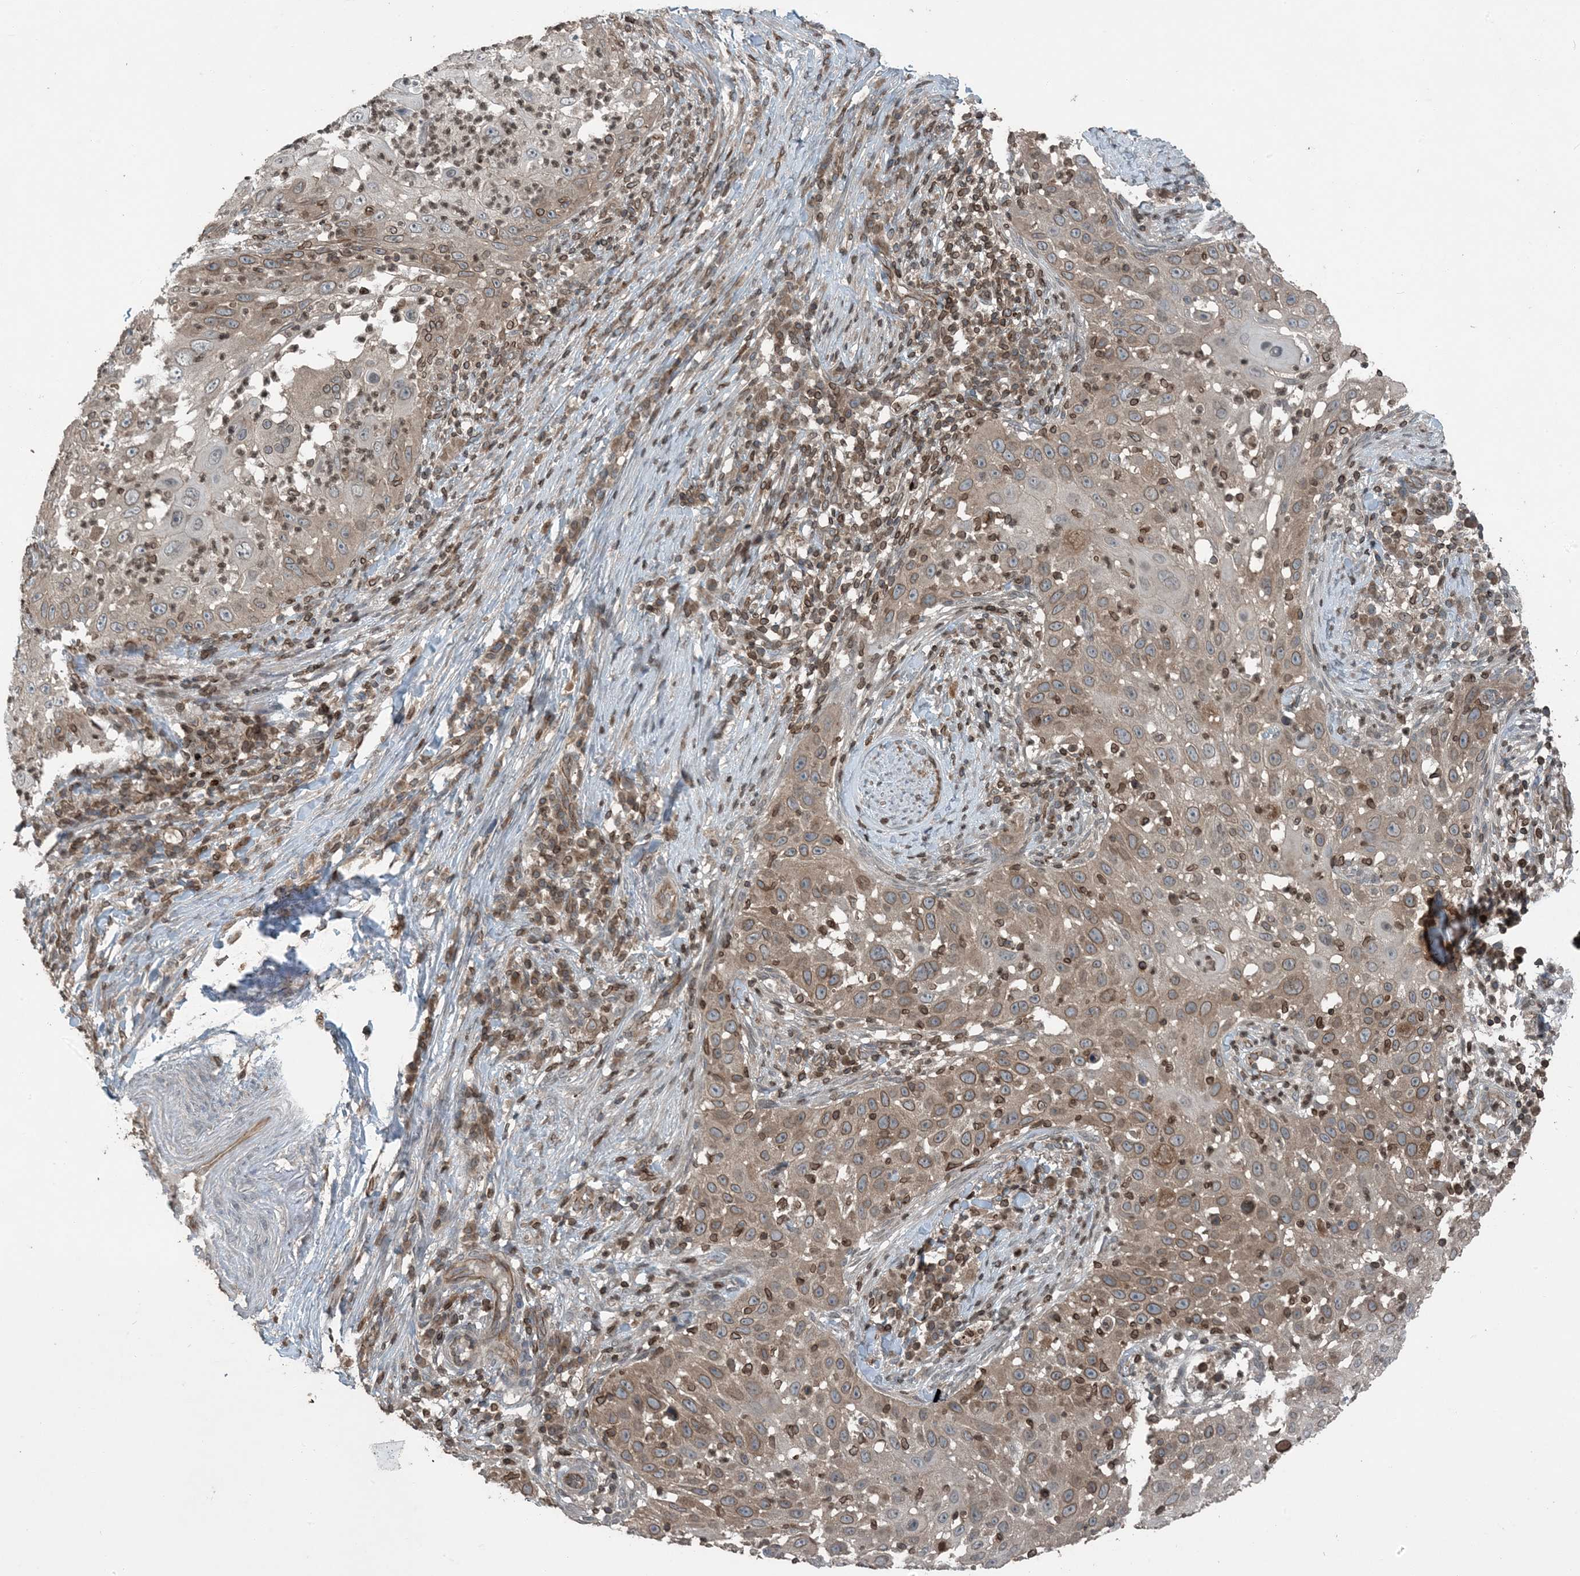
{"staining": {"intensity": "weak", "quantity": ">75%", "location": "cytoplasmic/membranous,nuclear"}, "tissue": "skin cancer", "cell_type": "Tumor cells", "image_type": "cancer", "snomed": [{"axis": "morphology", "description": "Squamous cell carcinoma, NOS"}, {"axis": "topography", "description": "Skin"}], "caption": "This micrograph exhibits squamous cell carcinoma (skin) stained with immunohistochemistry (IHC) to label a protein in brown. The cytoplasmic/membranous and nuclear of tumor cells show weak positivity for the protein. Nuclei are counter-stained blue.", "gene": "ZFAND2B", "patient": {"sex": "female", "age": 44}}